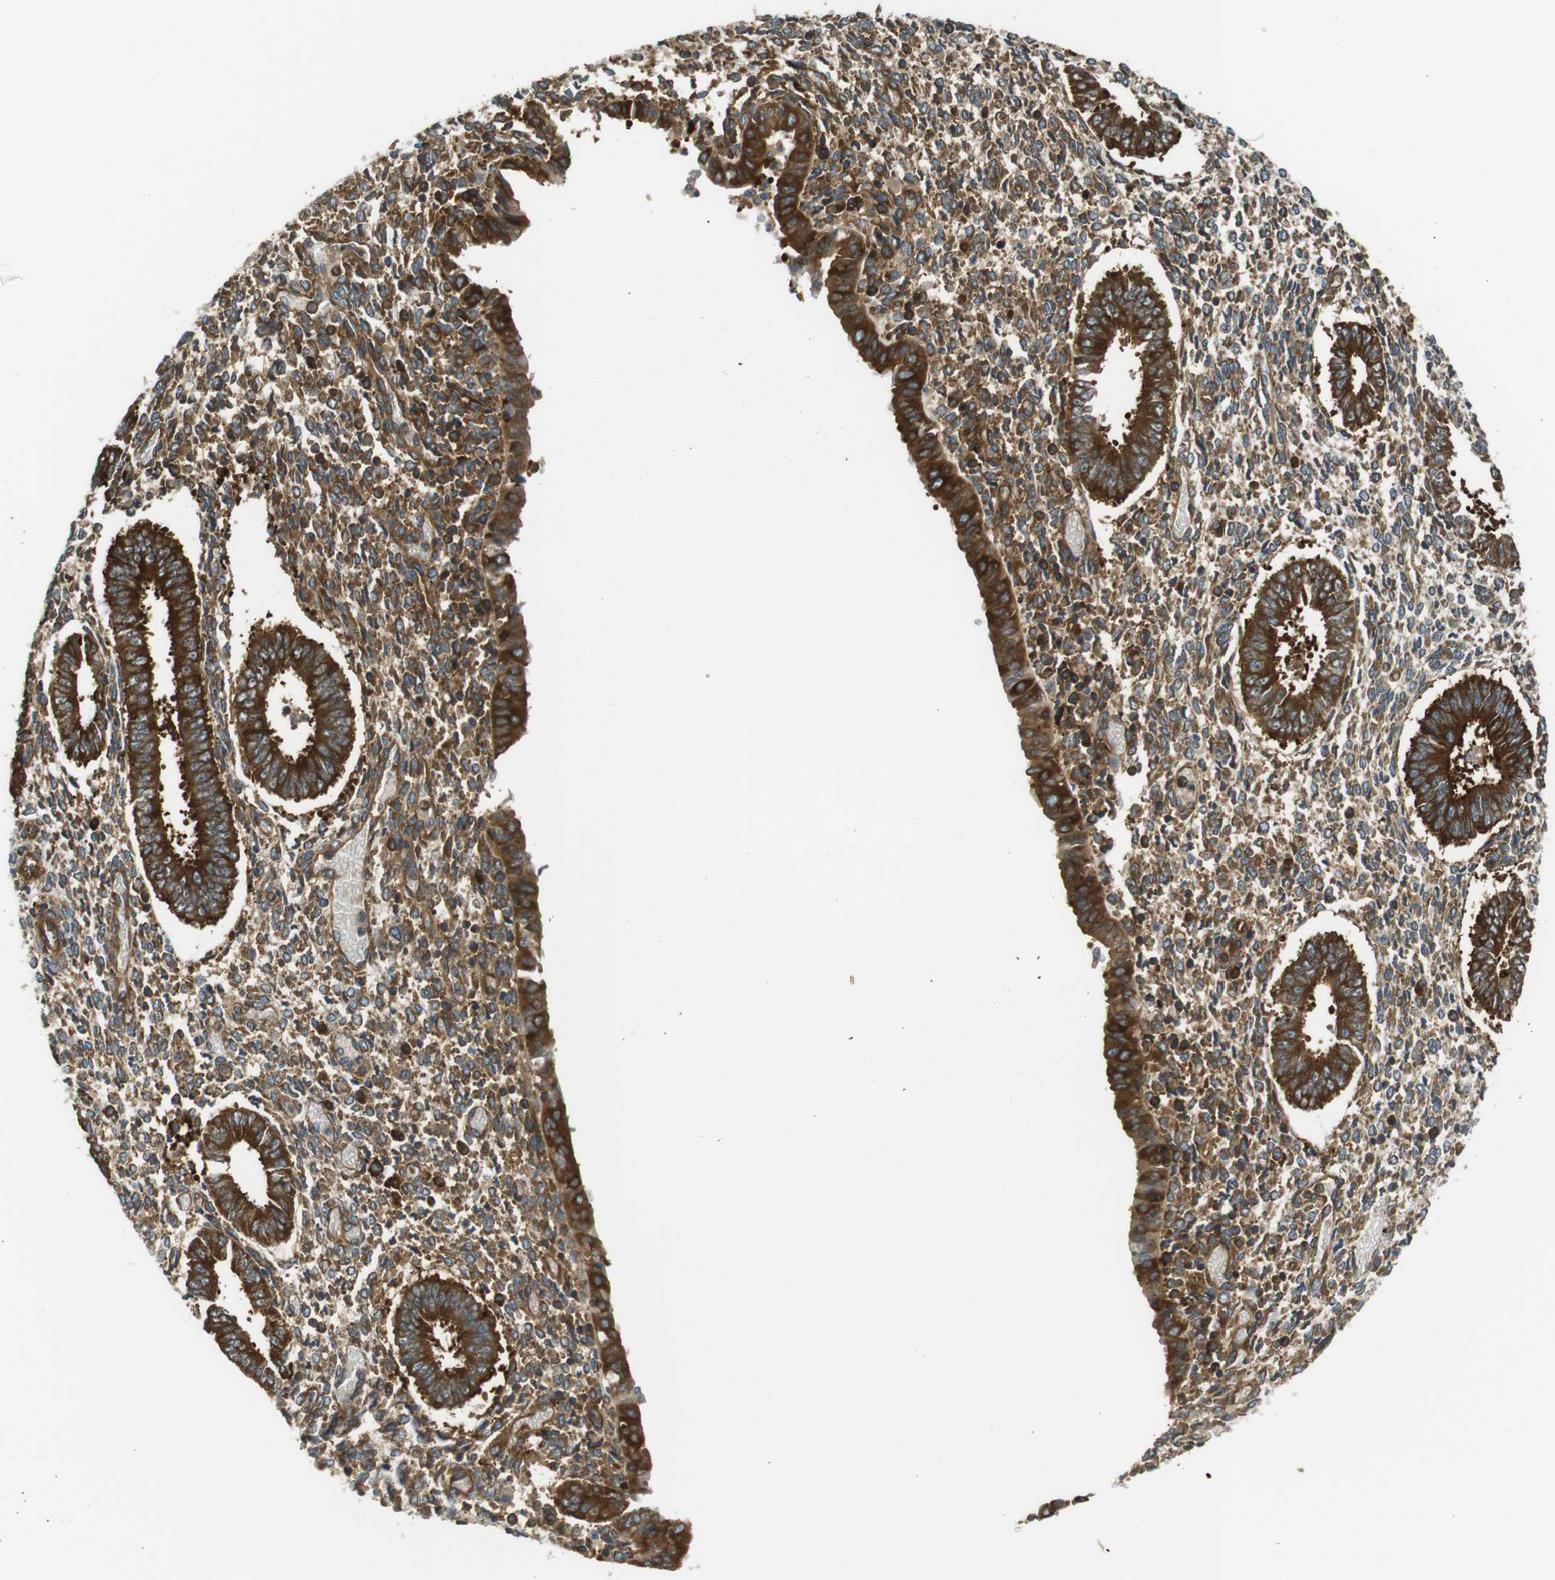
{"staining": {"intensity": "moderate", "quantity": ">75%", "location": "cytoplasmic/membranous"}, "tissue": "endometrium", "cell_type": "Cells in endometrial stroma", "image_type": "normal", "snomed": [{"axis": "morphology", "description": "Normal tissue, NOS"}, {"axis": "topography", "description": "Endometrium"}], "caption": "Normal endometrium reveals moderate cytoplasmic/membranous staining in about >75% of cells in endometrial stroma (DAB IHC, brown staining for protein, blue staining for nuclei)..", "gene": "TSC1", "patient": {"sex": "female", "age": 35}}